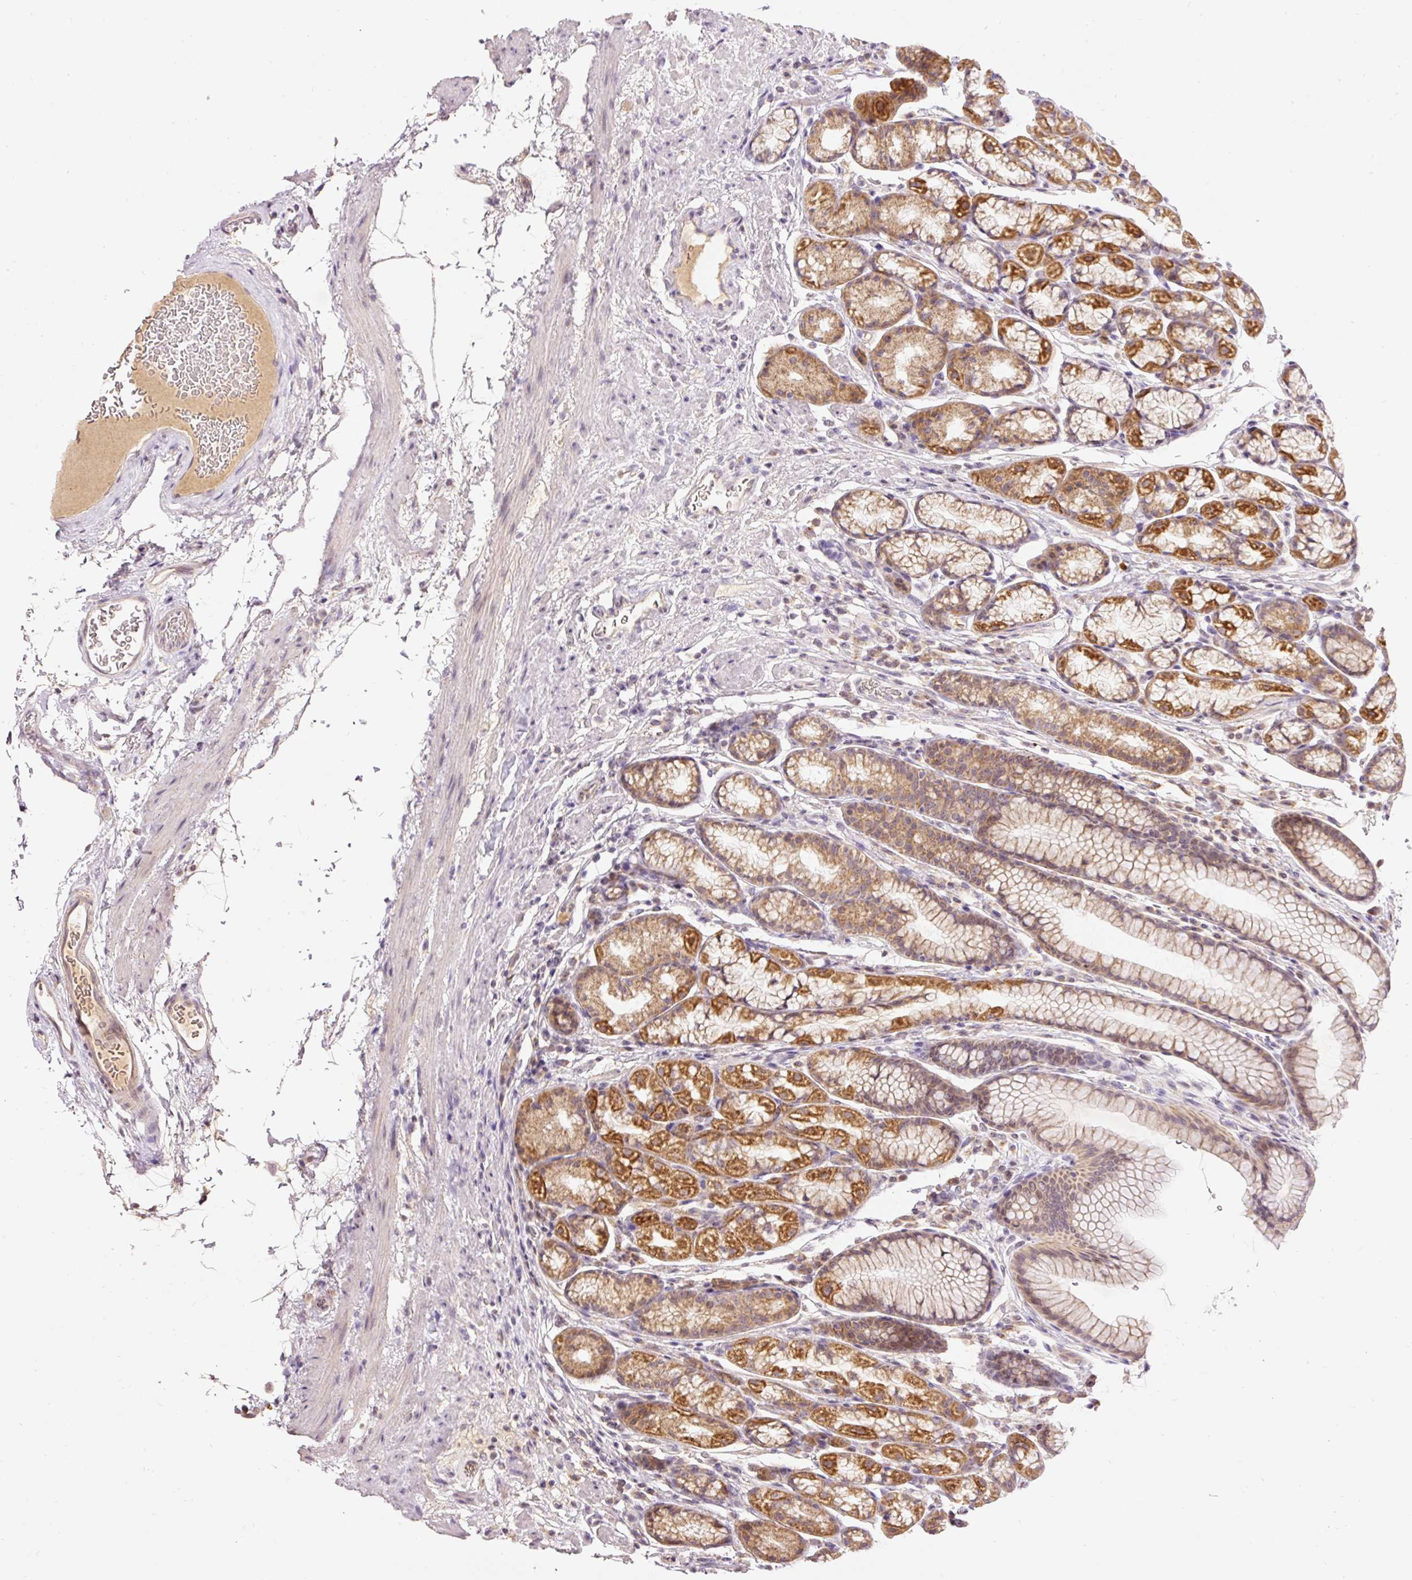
{"staining": {"intensity": "strong", "quantity": "25%-75%", "location": "cytoplasmic/membranous"}, "tissue": "stomach", "cell_type": "Glandular cells", "image_type": "normal", "snomed": [{"axis": "morphology", "description": "Normal tissue, NOS"}, {"axis": "topography", "description": "Stomach, lower"}], "caption": "Glandular cells demonstrate high levels of strong cytoplasmic/membranous expression in approximately 25%-75% of cells in unremarkable human stomach. The protein is stained brown, and the nuclei are stained in blue (DAB (3,3'-diaminobenzidine) IHC with brightfield microscopy, high magnification).", "gene": "ABHD11", "patient": {"sex": "male", "age": 67}}